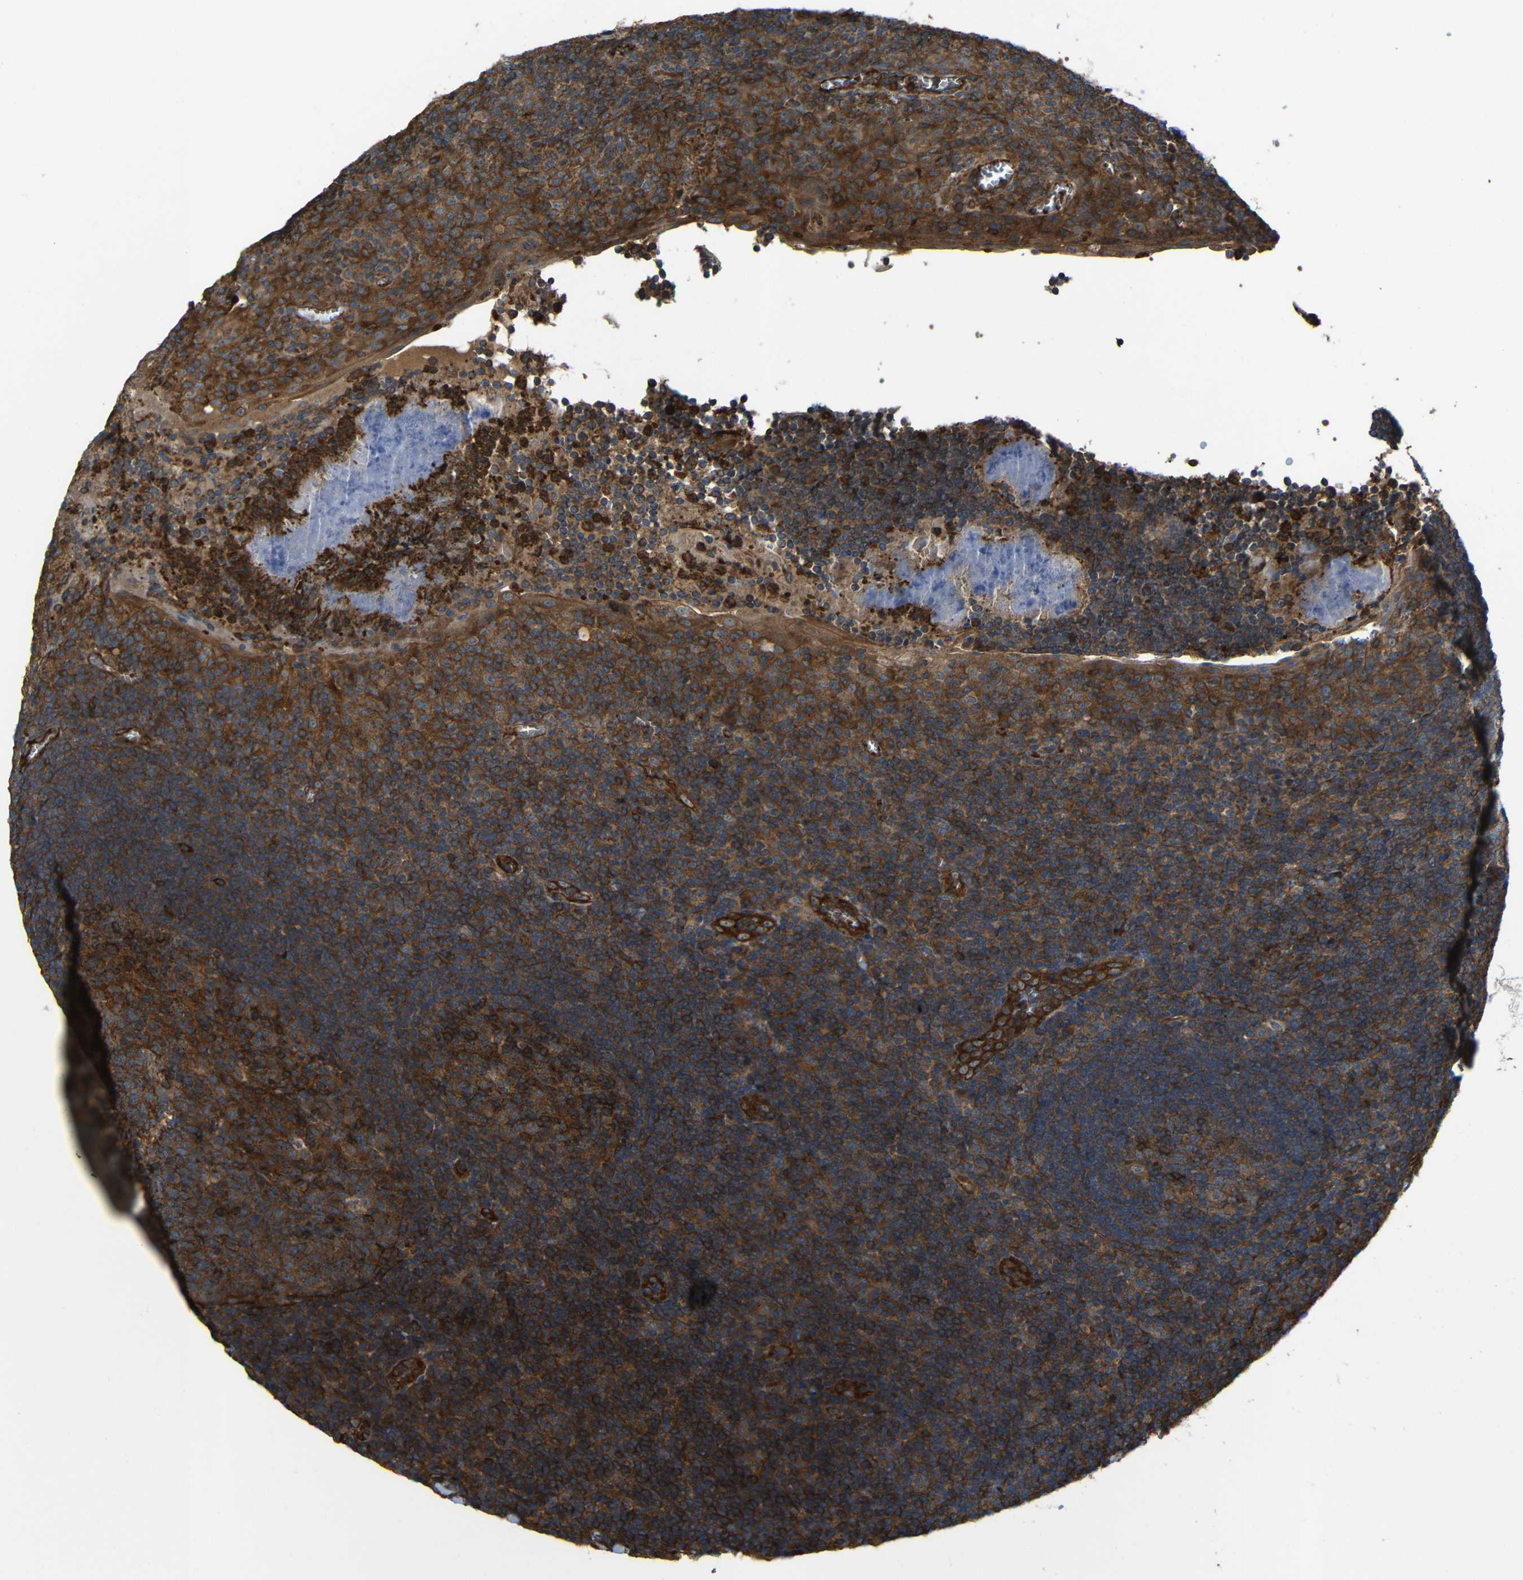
{"staining": {"intensity": "strong", "quantity": "25%-75%", "location": "cytoplasmic/membranous"}, "tissue": "tonsil", "cell_type": "Germinal center cells", "image_type": "normal", "snomed": [{"axis": "morphology", "description": "Normal tissue, NOS"}, {"axis": "topography", "description": "Tonsil"}], "caption": "Benign tonsil shows strong cytoplasmic/membranous expression in approximately 25%-75% of germinal center cells, visualized by immunohistochemistry.", "gene": "PTCH1", "patient": {"sex": "male", "age": 37}}